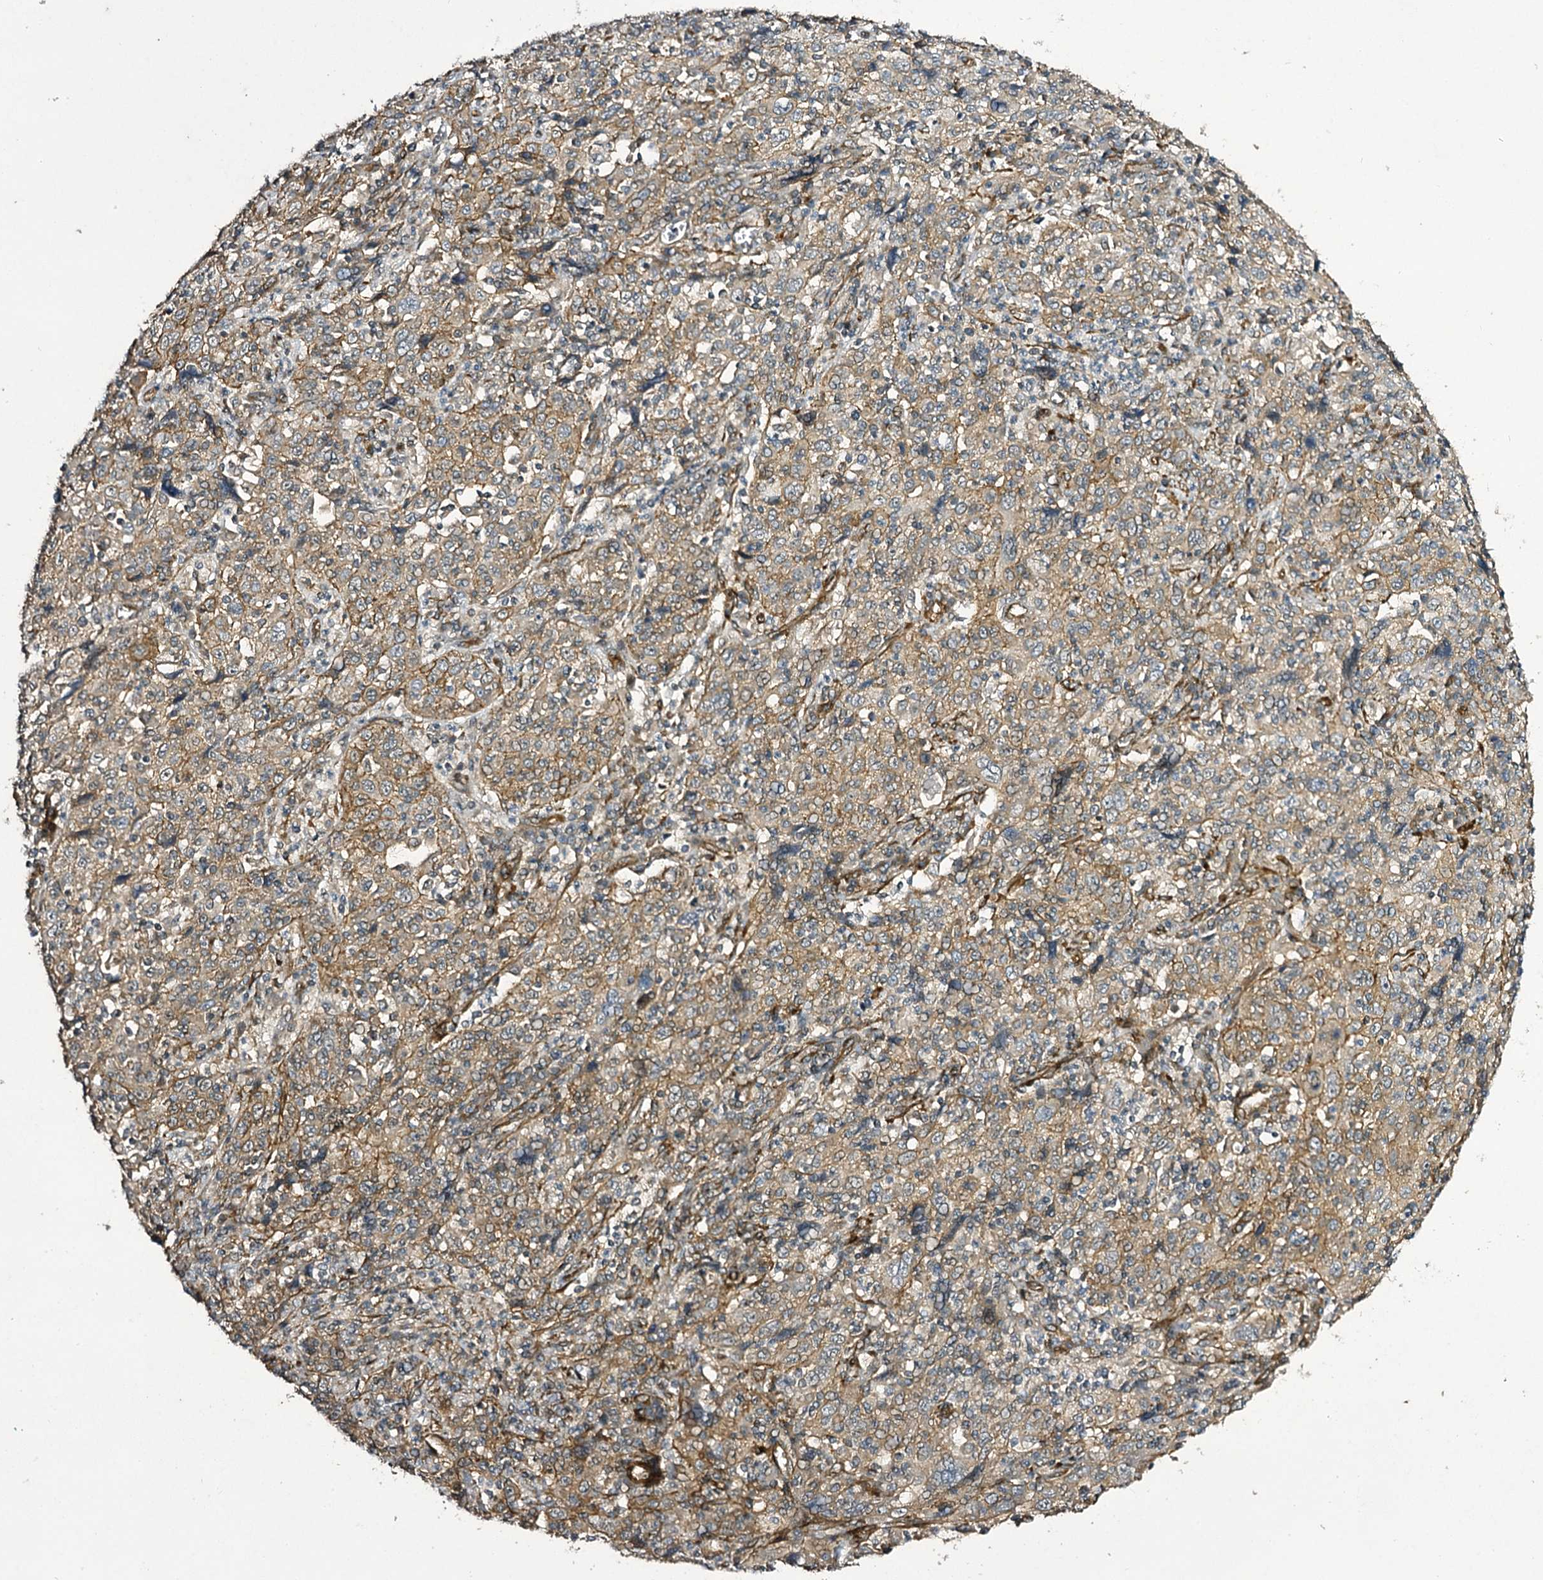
{"staining": {"intensity": "weak", "quantity": ">75%", "location": "cytoplasmic/membranous"}, "tissue": "cervical cancer", "cell_type": "Tumor cells", "image_type": "cancer", "snomed": [{"axis": "morphology", "description": "Squamous cell carcinoma, NOS"}, {"axis": "topography", "description": "Cervix"}], "caption": "Immunohistochemistry photomicrograph of neoplastic tissue: cervical cancer stained using immunohistochemistry shows low levels of weak protein expression localized specifically in the cytoplasmic/membranous of tumor cells, appearing as a cytoplasmic/membranous brown color.", "gene": "MYO1C", "patient": {"sex": "female", "age": 46}}